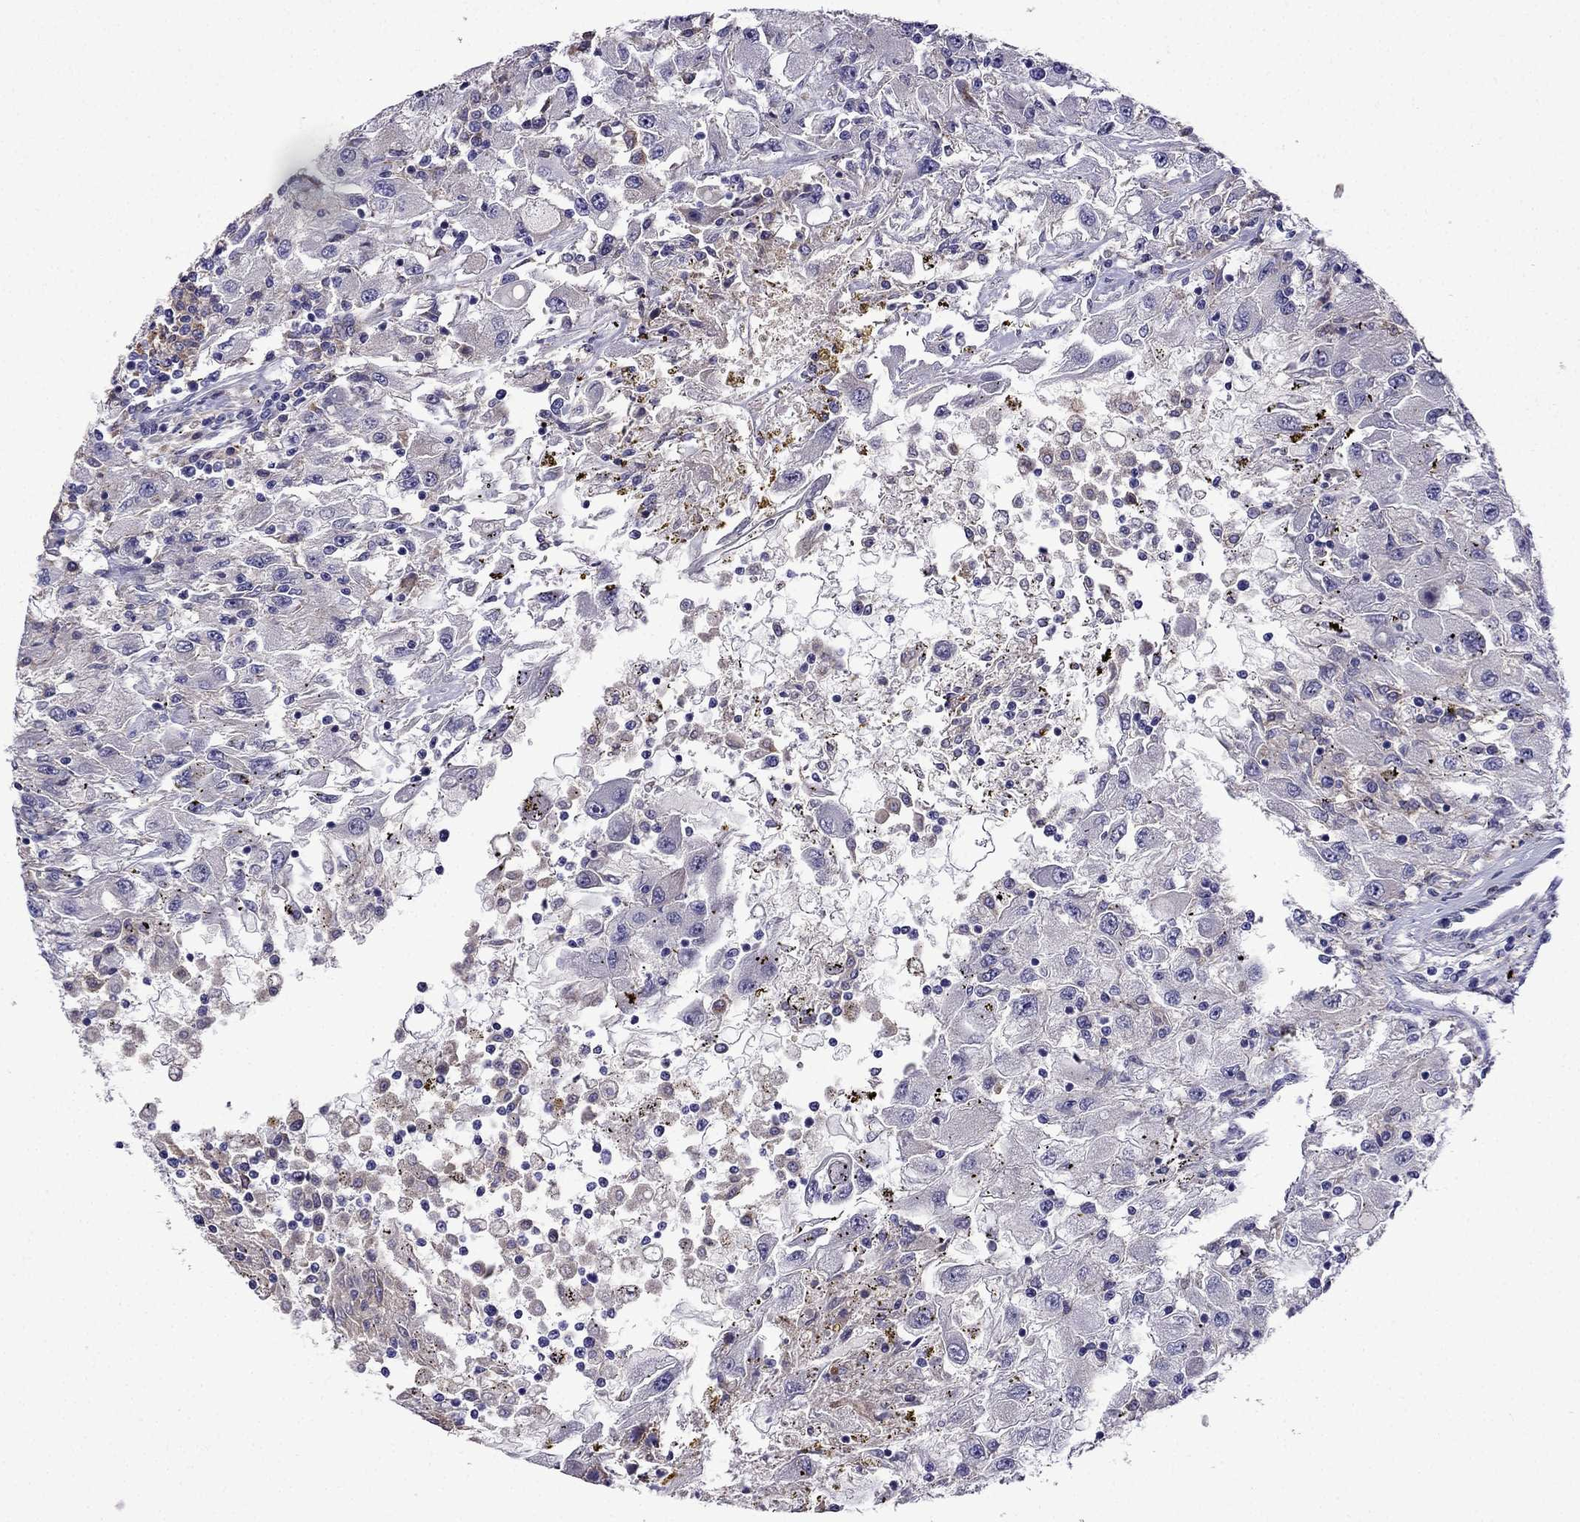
{"staining": {"intensity": "negative", "quantity": "none", "location": "none"}, "tissue": "renal cancer", "cell_type": "Tumor cells", "image_type": "cancer", "snomed": [{"axis": "morphology", "description": "Adenocarcinoma, NOS"}, {"axis": "topography", "description": "Kidney"}], "caption": "A micrograph of human renal cancer is negative for staining in tumor cells.", "gene": "TSSK4", "patient": {"sex": "female", "age": 67}}